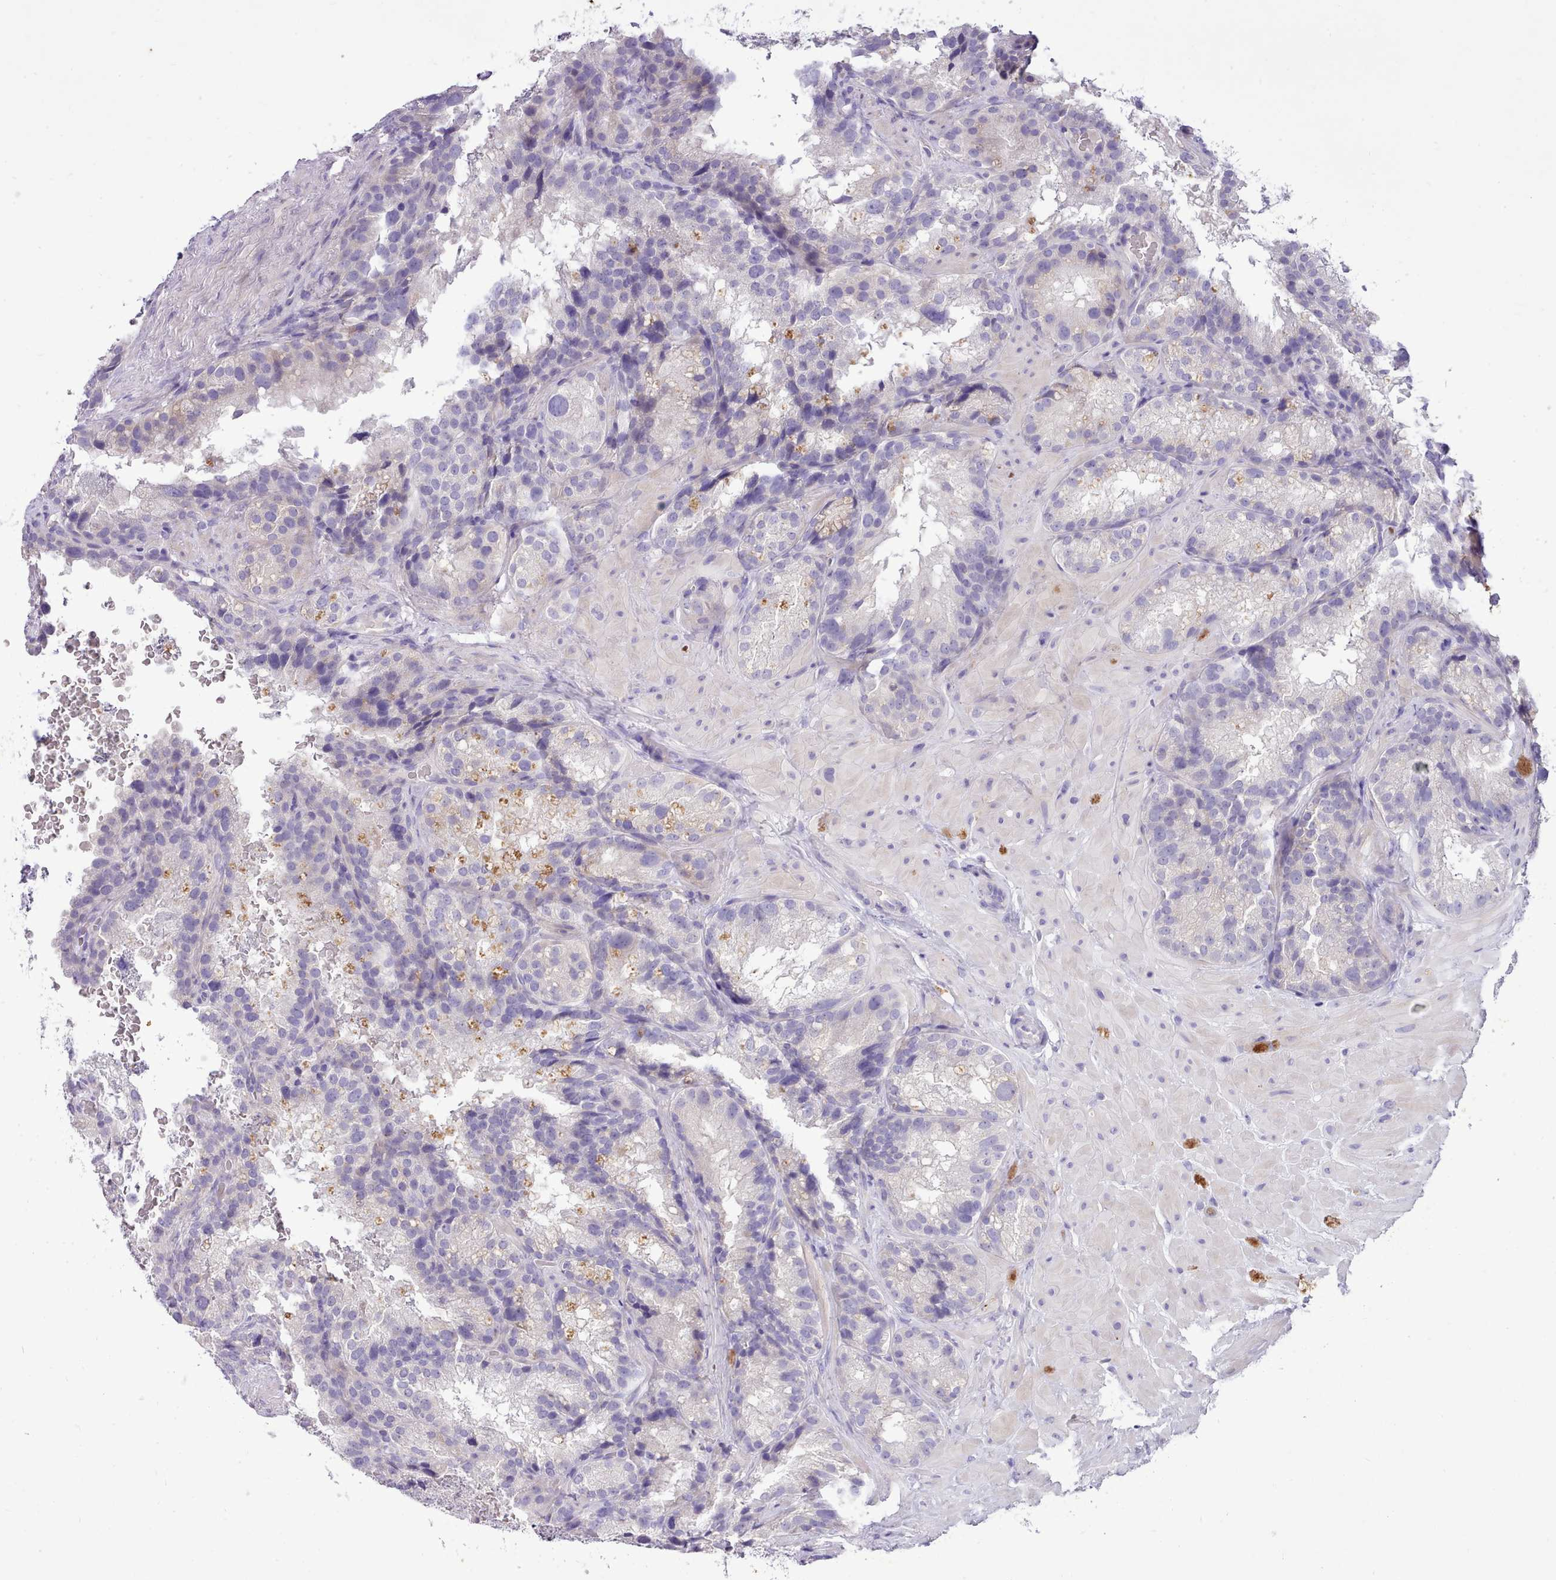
{"staining": {"intensity": "negative", "quantity": "none", "location": "none"}, "tissue": "seminal vesicle", "cell_type": "Glandular cells", "image_type": "normal", "snomed": [{"axis": "morphology", "description": "Normal tissue, NOS"}, {"axis": "topography", "description": "Seminal veicle"}], "caption": "The micrograph demonstrates no staining of glandular cells in benign seminal vesicle.", "gene": "FAM83E", "patient": {"sex": "male", "age": 58}}